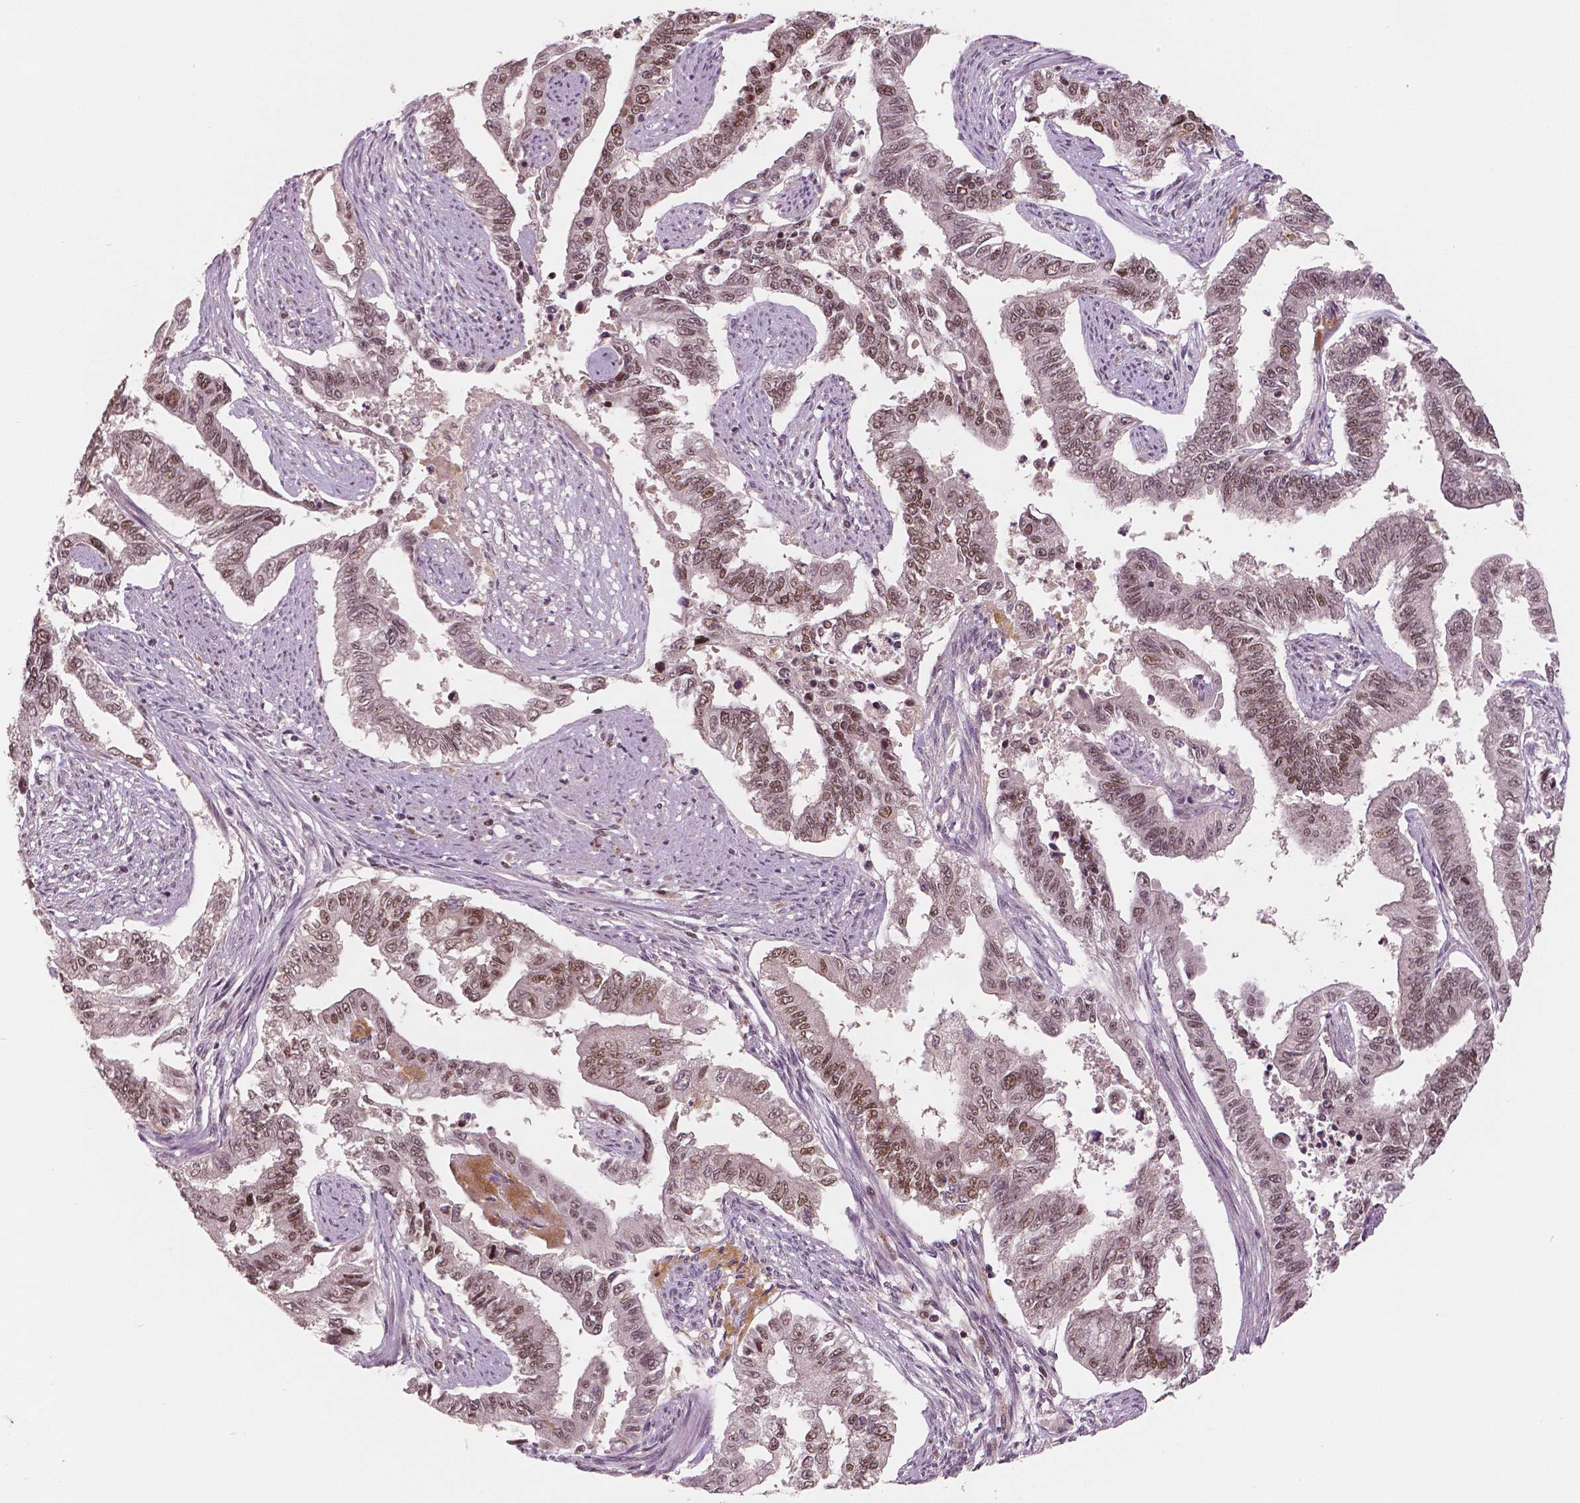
{"staining": {"intensity": "moderate", "quantity": ">75%", "location": "nuclear"}, "tissue": "endometrial cancer", "cell_type": "Tumor cells", "image_type": "cancer", "snomed": [{"axis": "morphology", "description": "Adenocarcinoma, NOS"}, {"axis": "topography", "description": "Uterus"}], "caption": "Immunohistochemical staining of endometrial adenocarcinoma displays moderate nuclear protein positivity in about >75% of tumor cells.", "gene": "NSD2", "patient": {"sex": "female", "age": 59}}